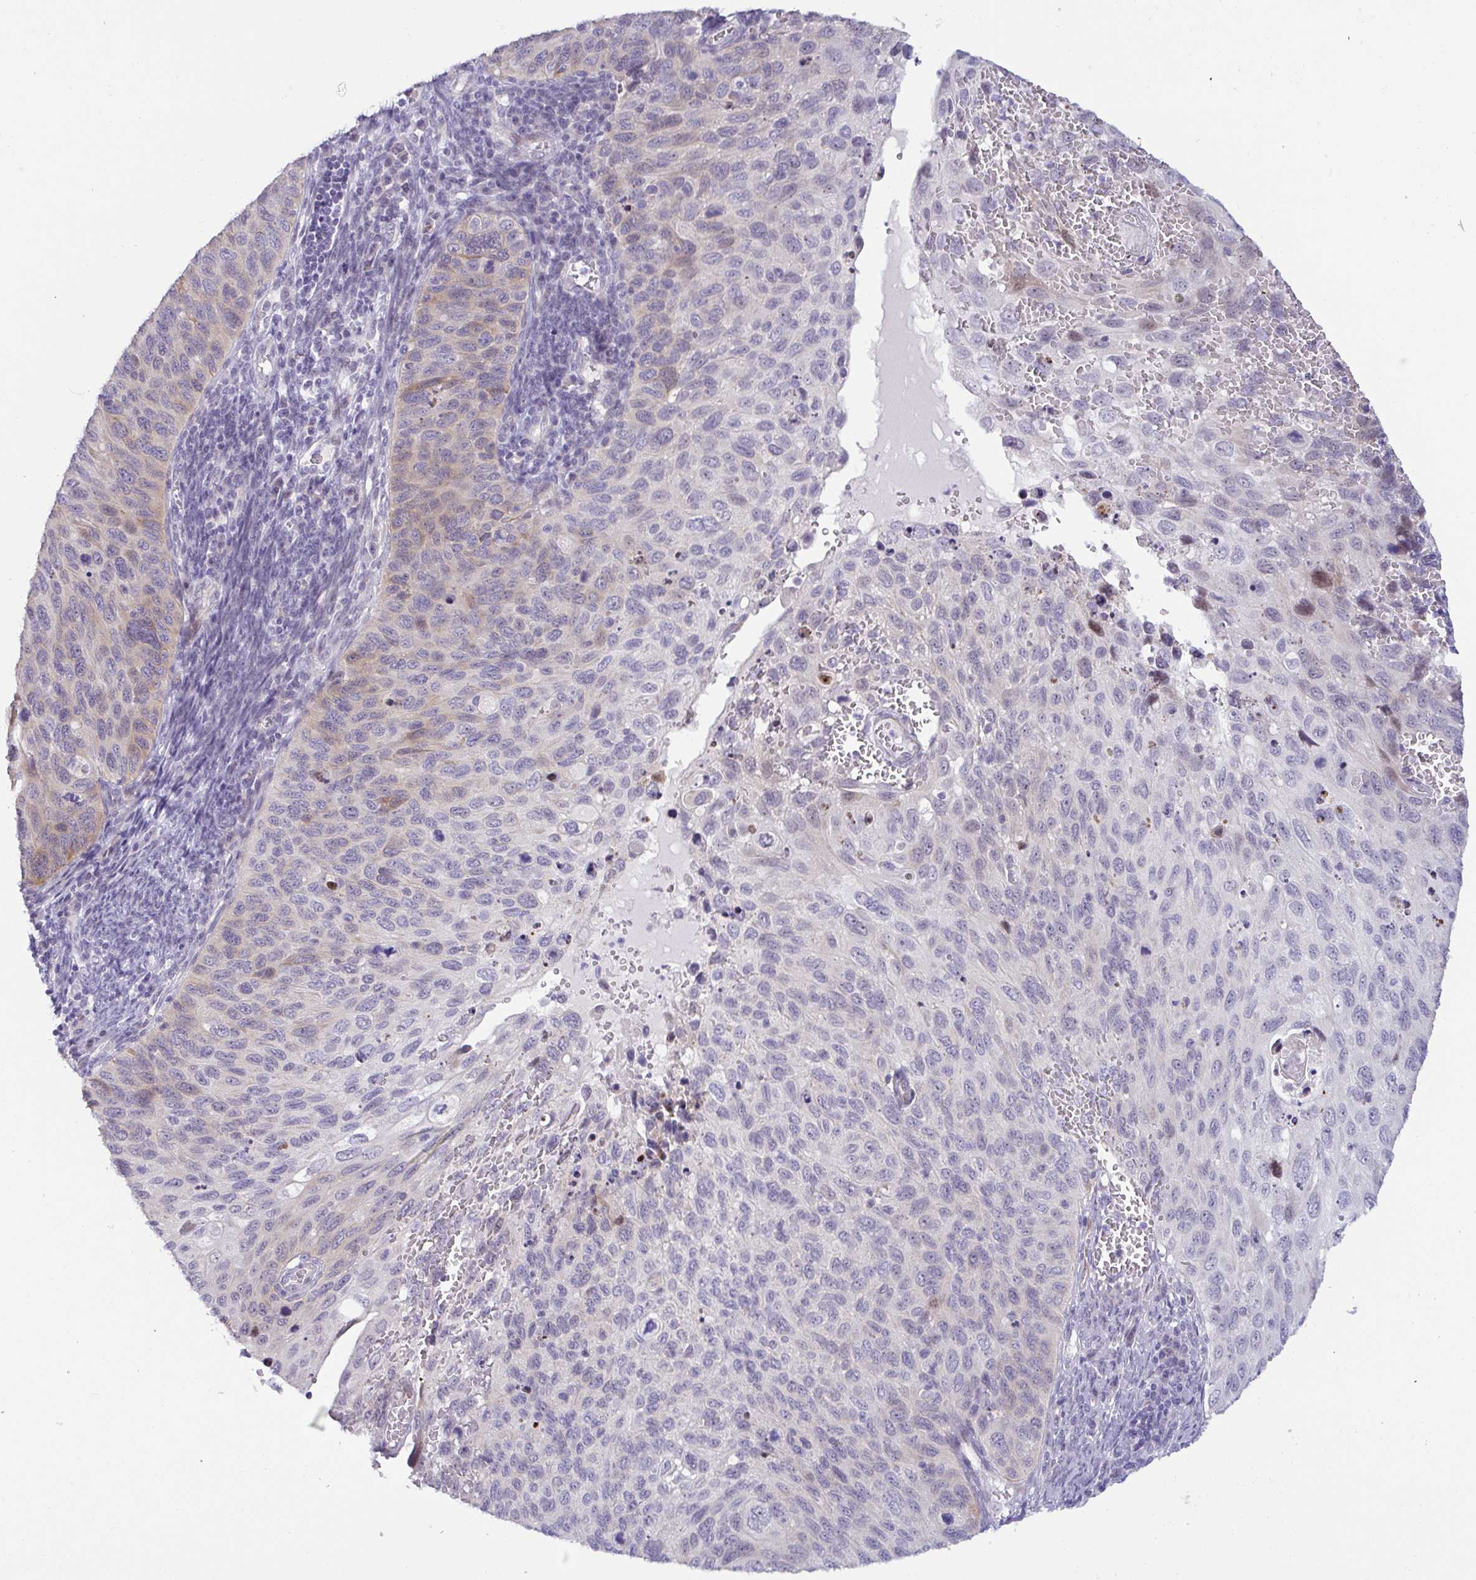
{"staining": {"intensity": "weak", "quantity": "<25%", "location": "cytoplasmic/membranous"}, "tissue": "cervical cancer", "cell_type": "Tumor cells", "image_type": "cancer", "snomed": [{"axis": "morphology", "description": "Squamous cell carcinoma, NOS"}, {"axis": "topography", "description": "Cervix"}], "caption": "This is an immunohistochemistry (IHC) image of human cervical cancer (squamous cell carcinoma). There is no expression in tumor cells.", "gene": "GSTM1", "patient": {"sex": "female", "age": 70}}